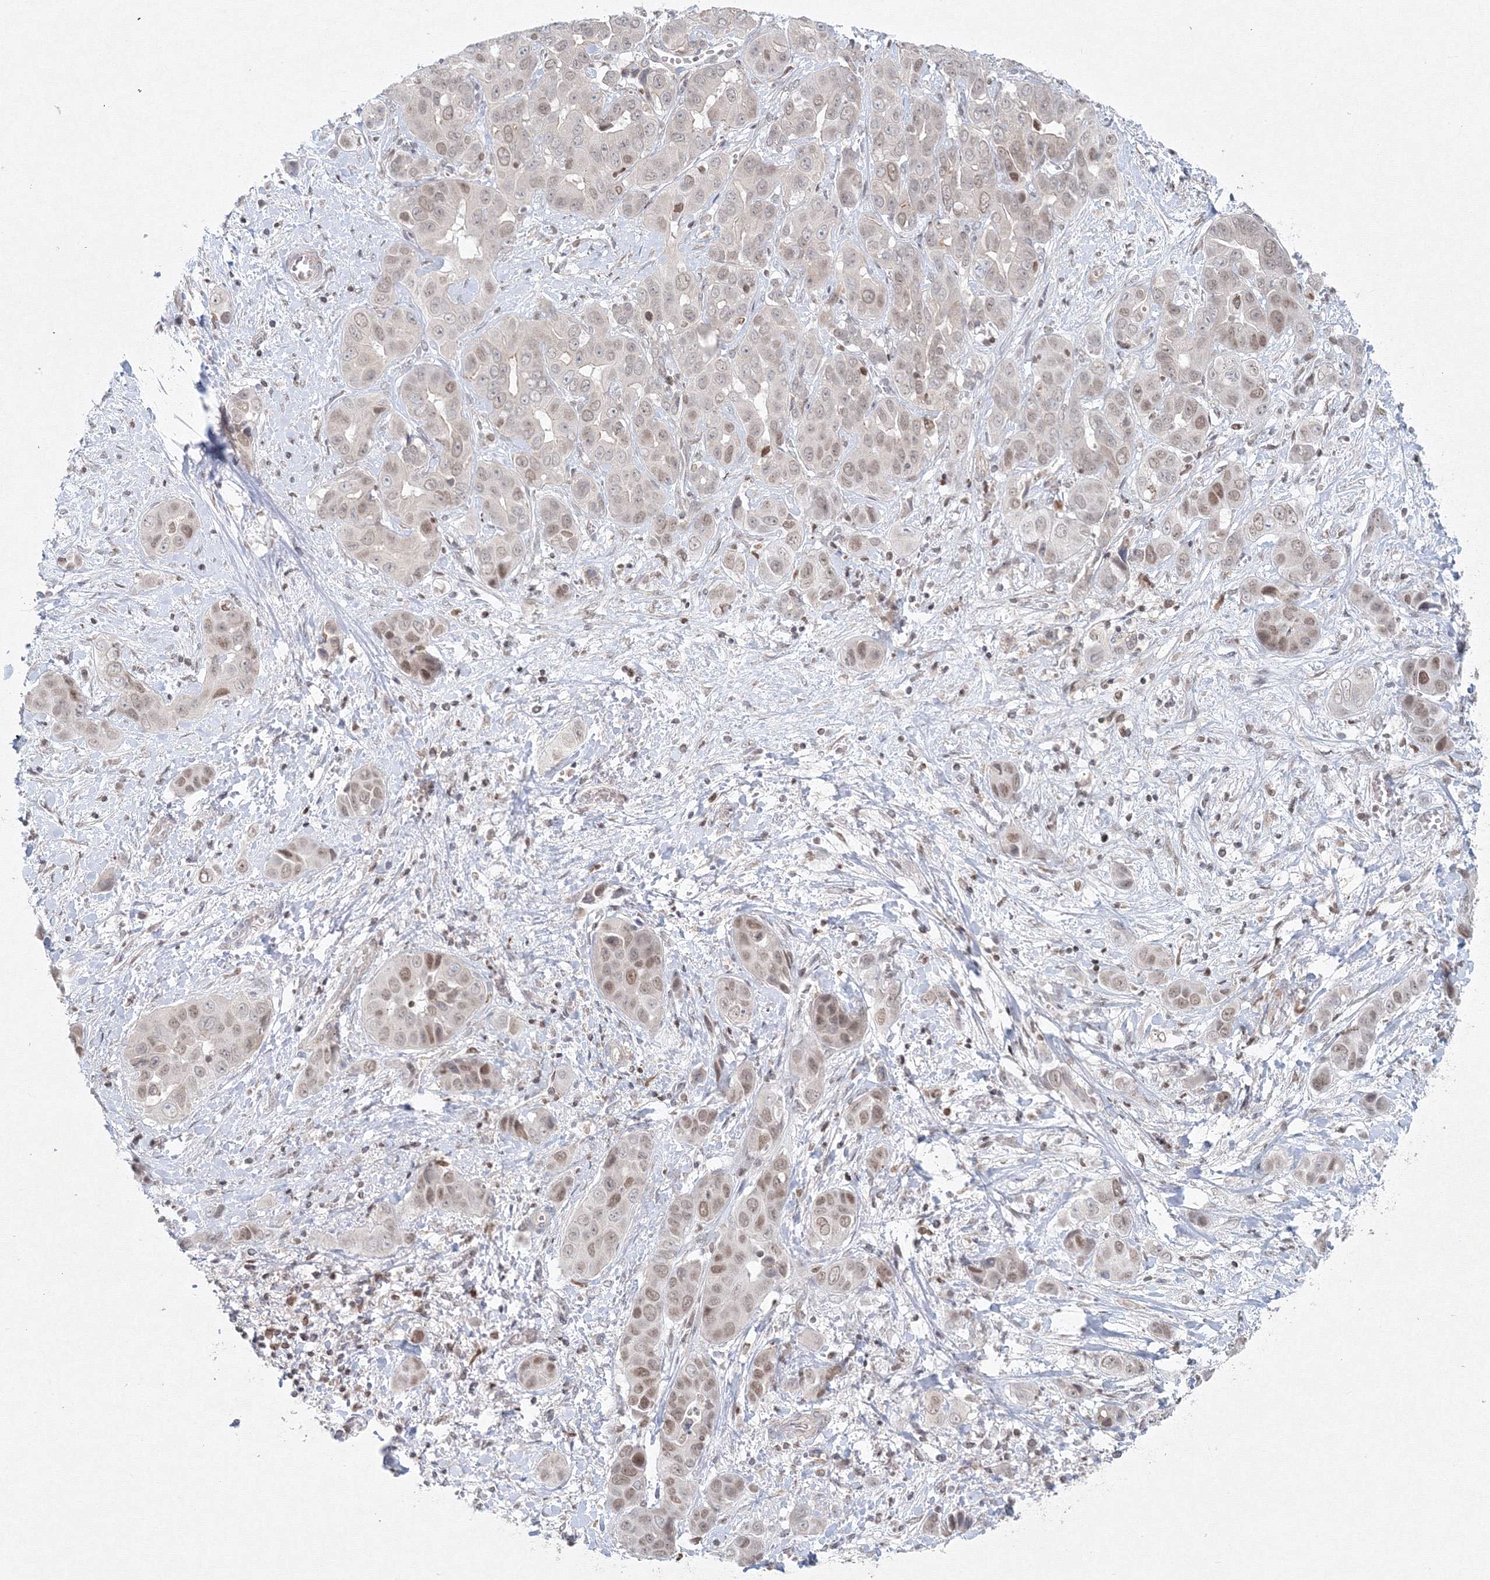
{"staining": {"intensity": "weak", "quantity": "25%-75%", "location": "nuclear"}, "tissue": "liver cancer", "cell_type": "Tumor cells", "image_type": "cancer", "snomed": [{"axis": "morphology", "description": "Cholangiocarcinoma"}, {"axis": "topography", "description": "Liver"}], "caption": "The photomicrograph exhibits a brown stain indicating the presence of a protein in the nuclear of tumor cells in liver cancer.", "gene": "KIF4A", "patient": {"sex": "female", "age": 52}}